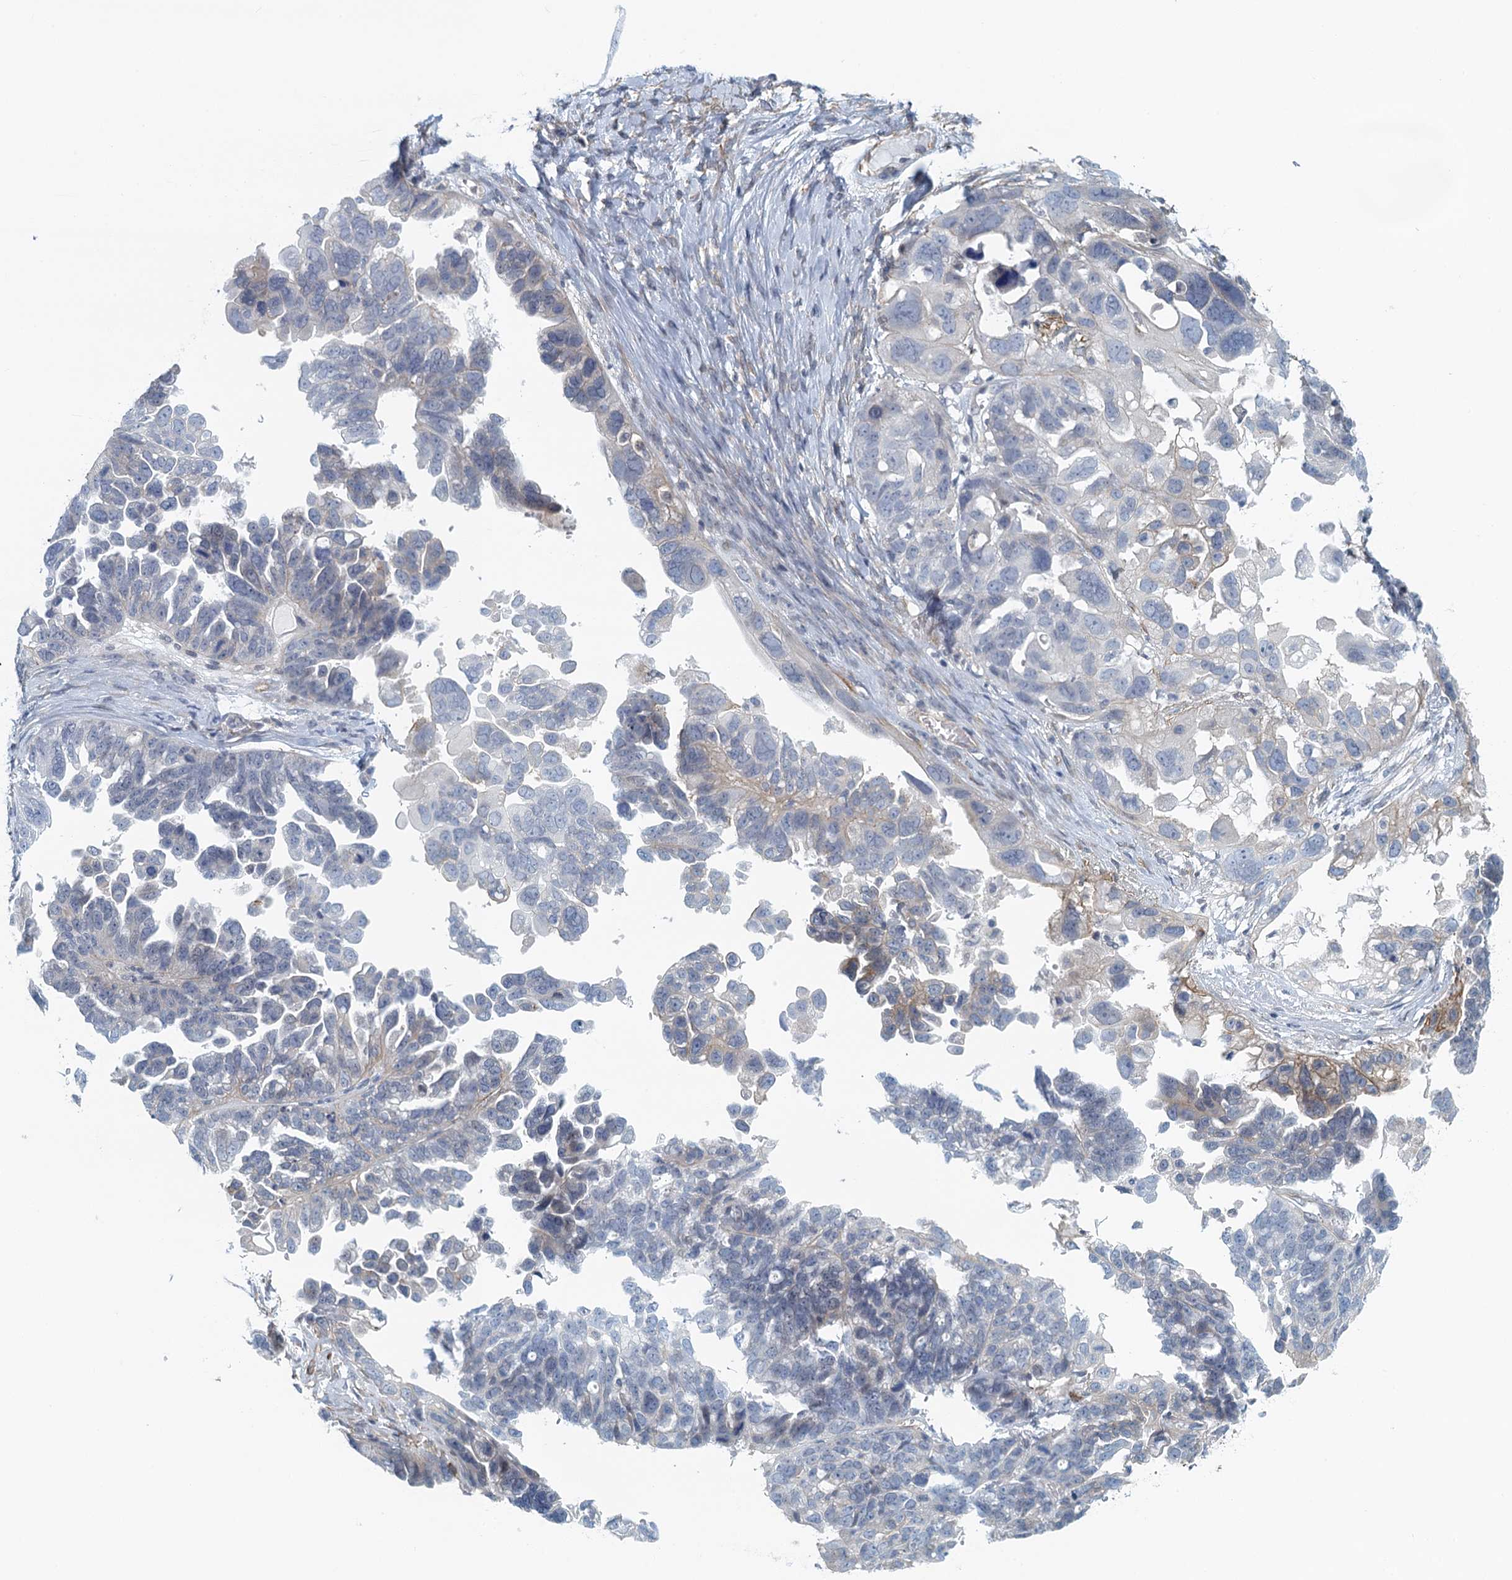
{"staining": {"intensity": "negative", "quantity": "none", "location": "none"}, "tissue": "ovarian cancer", "cell_type": "Tumor cells", "image_type": "cancer", "snomed": [{"axis": "morphology", "description": "Cystadenocarcinoma, serous, NOS"}, {"axis": "topography", "description": "Ovary"}], "caption": "Serous cystadenocarcinoma (ovarian) was stained to show a protein in brown. There is no significant staining in tumor cells. Nuclei are stained in blue.", "gene": "ALG2", "patient": {"sex": "female", "age": 79}}